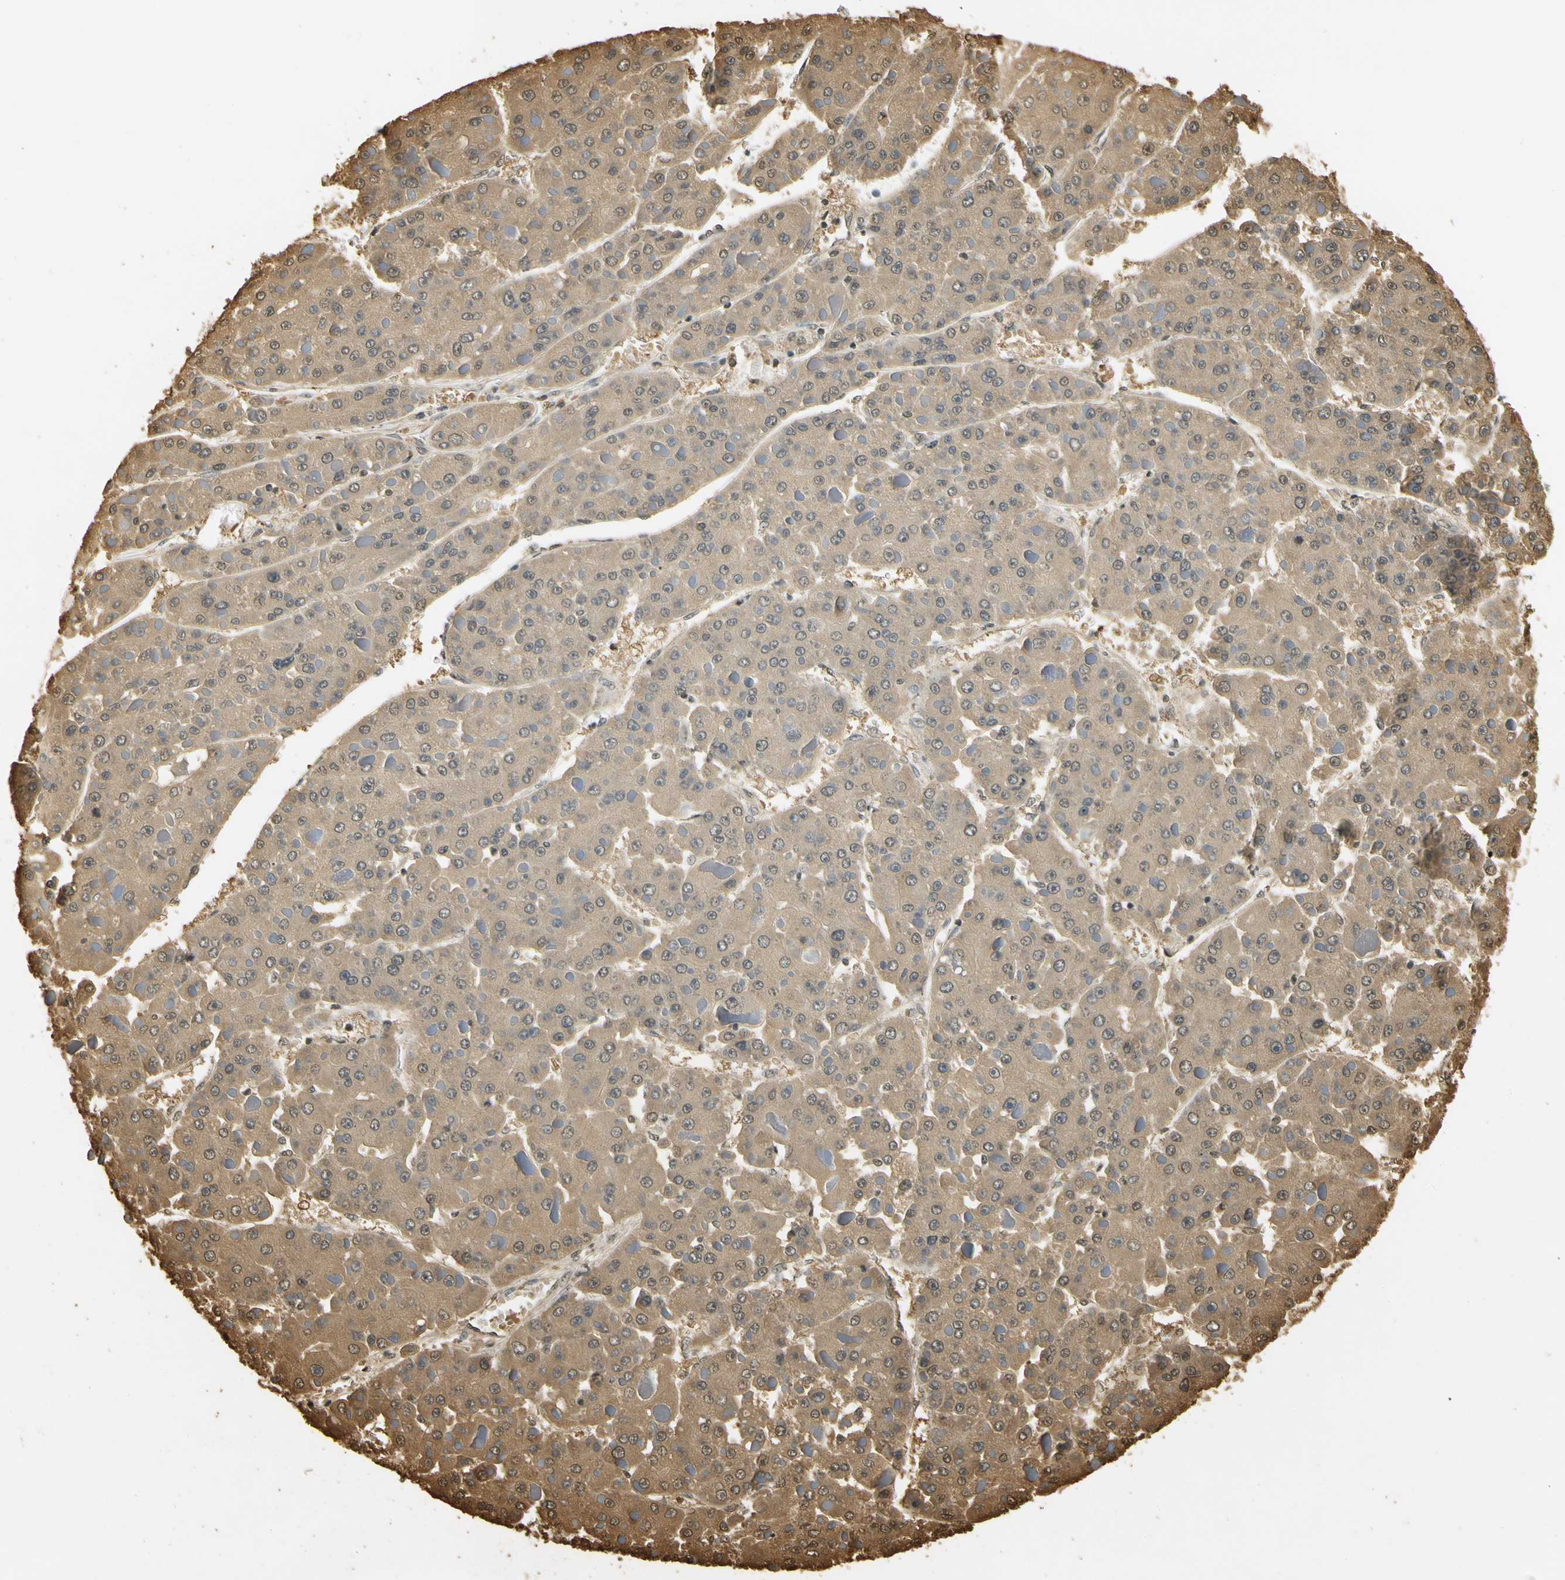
{"staining": {"intensity": "moderate", "quantity": ">75%", "location": "cytoplasmic/membranous"}, "tissue": "liver cancer", "cell_type": "Tumor cells", "image_type": "cancer", "snomed": [{"axis": "morphology", "description": "Carcinoma, Hepatocellular, NOS"}, {"axis": "topography", "description": "Liver"}], "caption": "Protein staining of liver hepatocellular carcinoma tissue demonstrates moderate cytoplasmic/membranous staining in about >75% of tumor cells.", "gene": "SOD1", "patient": {"sex": "female", "age": 73}}